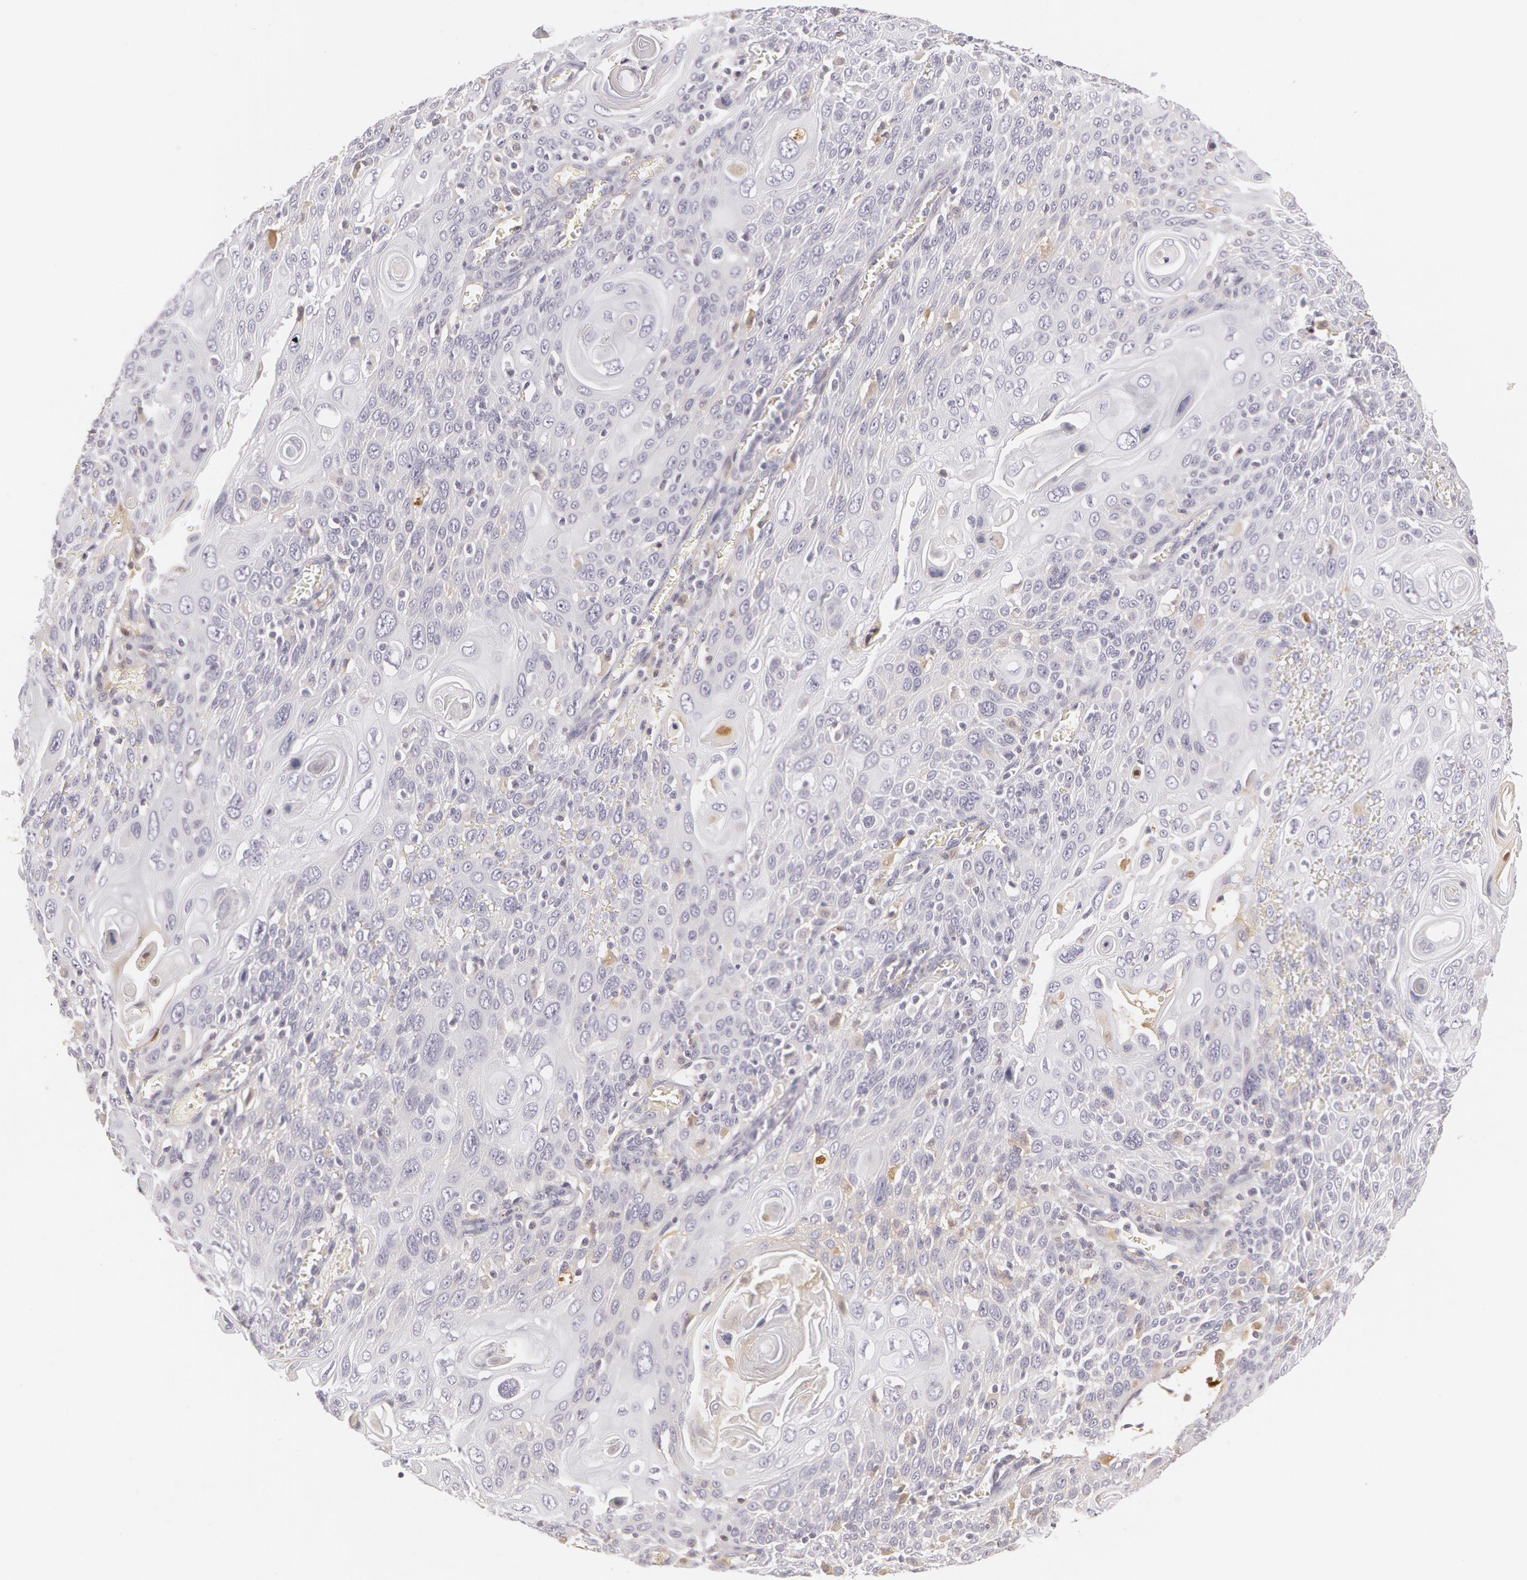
{"staining": {"intensity": "negative", "quantity": "none", "location": "none"}, "tissue": "cervical cancer", "cell_type": "Tumor cells", "image_type": "cancer", "snomed": [{"axis": "morphology", "description": "Squamous cell carcinoma, NOS"}, {"axis": "topography", "description": "Cervix"}], "caption": "DAB (3,3'-diaminobenzidine) immunohistochemical staining of human cervical cancer (squamous cell carcinoma) demonstrates no significant staining in tumor cells. The staining is performed using DAB (3,3'-diaminobenzidine) brown chromogen with nuclei counter-stained in using hematoxylin.", "gene": "LBP", "patient": {"sex": "female", "age": 54}}